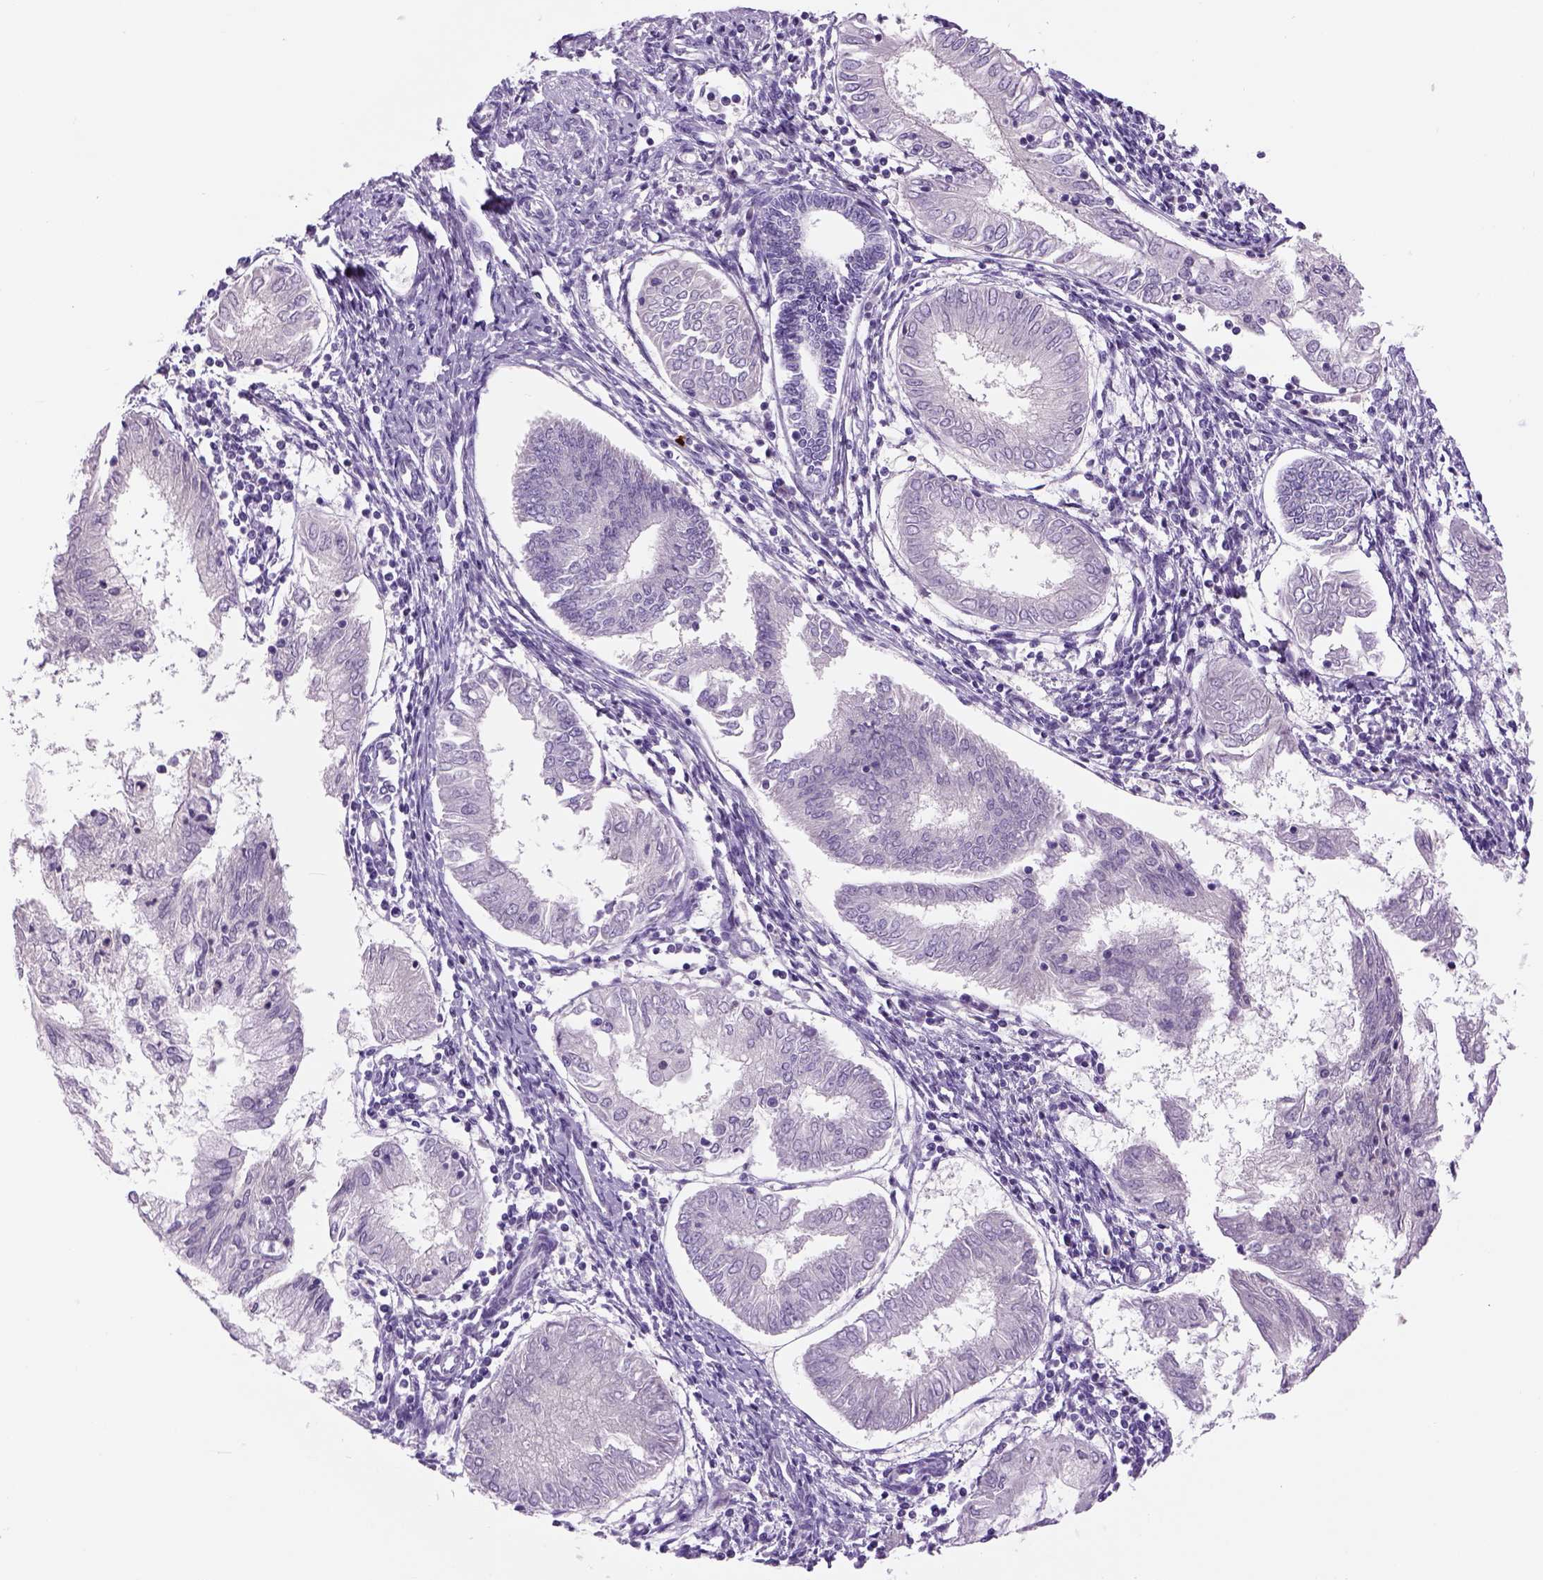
{"staining": {"intensity": "negative", "quantity": "none", "location": "none"}, "tissue": "endometrial cancer", "cell_type": "Tumor cells", "image_type": "cancer", "snomed": [{"axis": "morphology", "description": "Adenocarcinoma, NOS"}, {"axis": "topography", "description": "Endometrium"}], "caption": "This is an immunohistochemistry image of human endometrial adenocarcinoma. There is no positivity in tumor cells.", "gene": "DBH", "patient": {"sex": "female", "age": 68}}